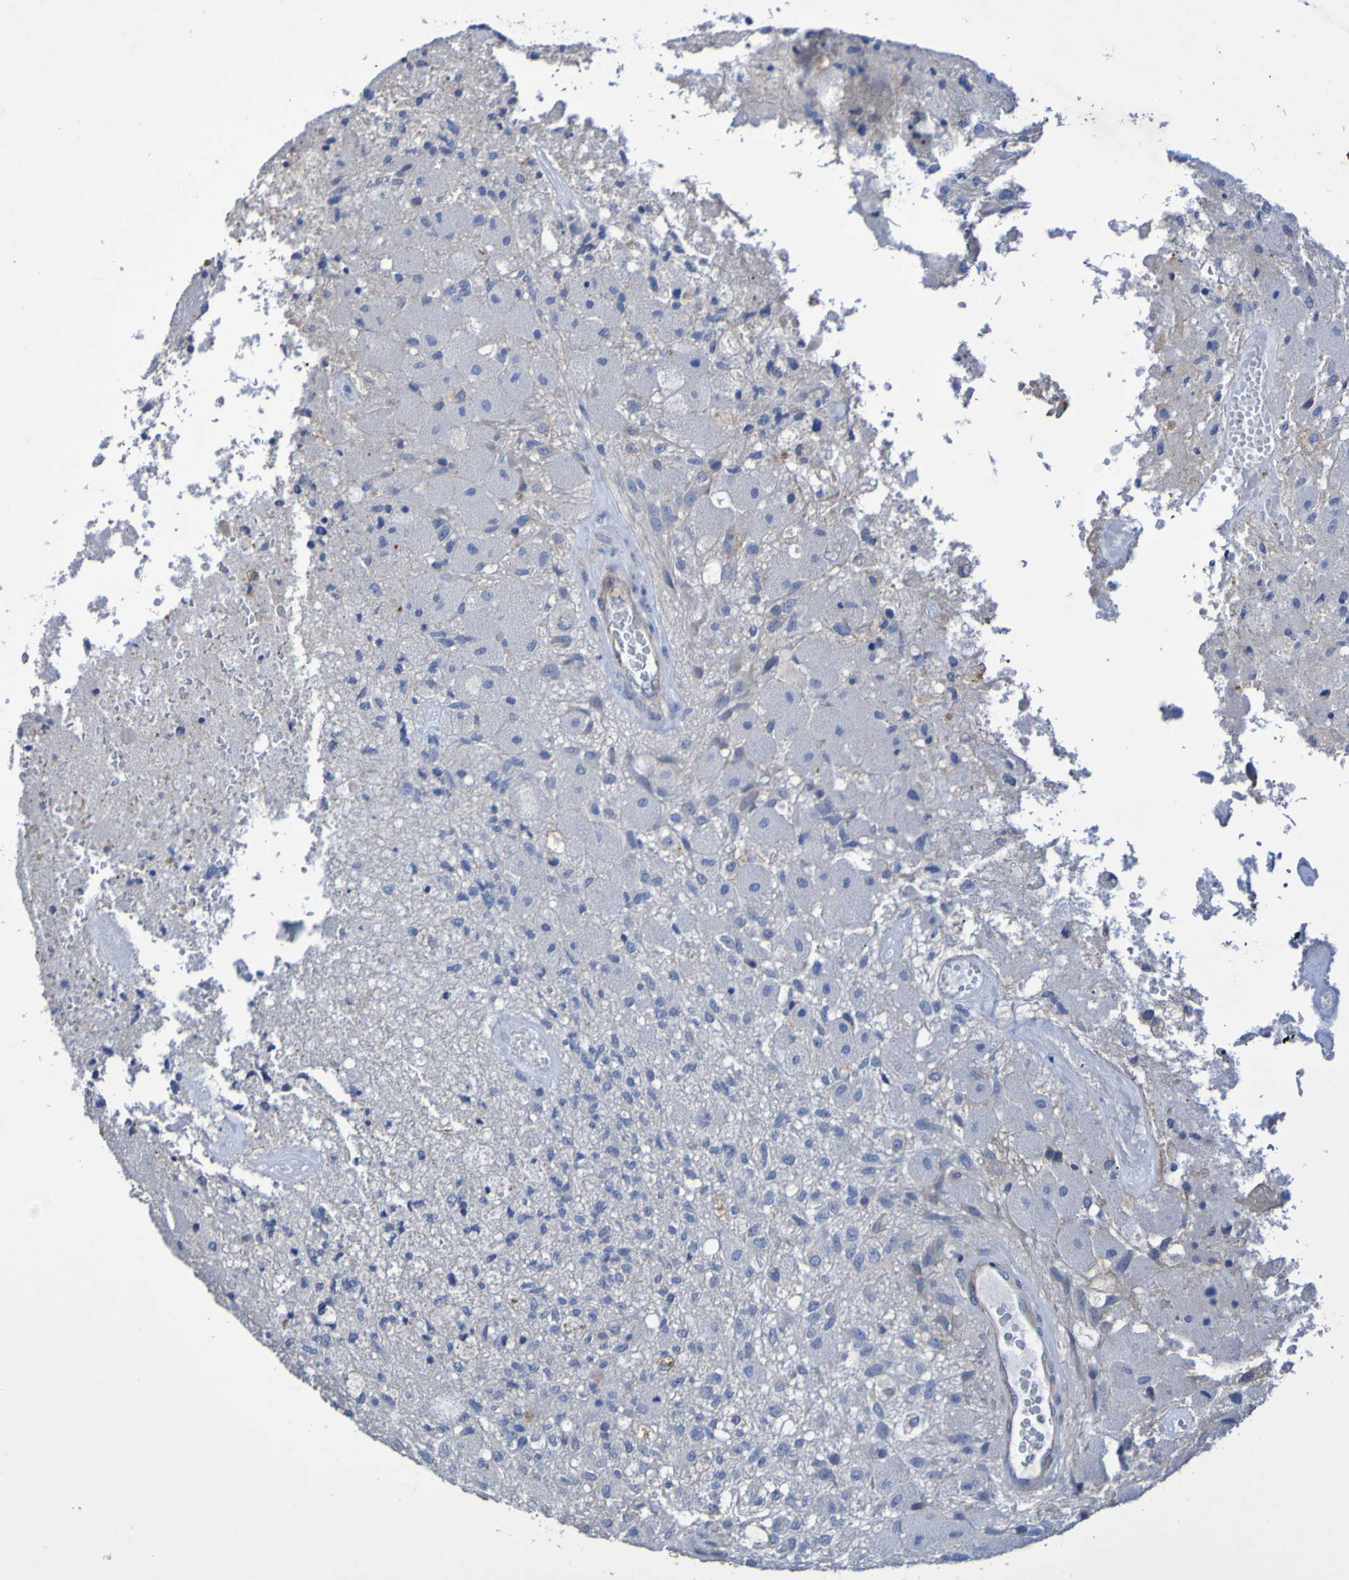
{"staining": {"intensity": "negative", "quantity": "none", "location": "none"}, "tissue": "glioma", "cell_type": "Tumor cells", "image_type": "cancer", "snomed": [{"axis": "morphology", "description": "Normal tissue, NOS"}, {"axis": "morphology", "description": "Glioma, malignant, High grade"}, {"axis": "topography", "description": "Cerebral cortex"}], "caption": "Tumor cells show no significant expression in high-grade glioma (malignant). (DAB (3,3'-diaminobenzidine) immunohistochemistry with hematoxylin counter stain).", "gene": "SRPRB", "patient": {"sex": "male", "age": 77}}